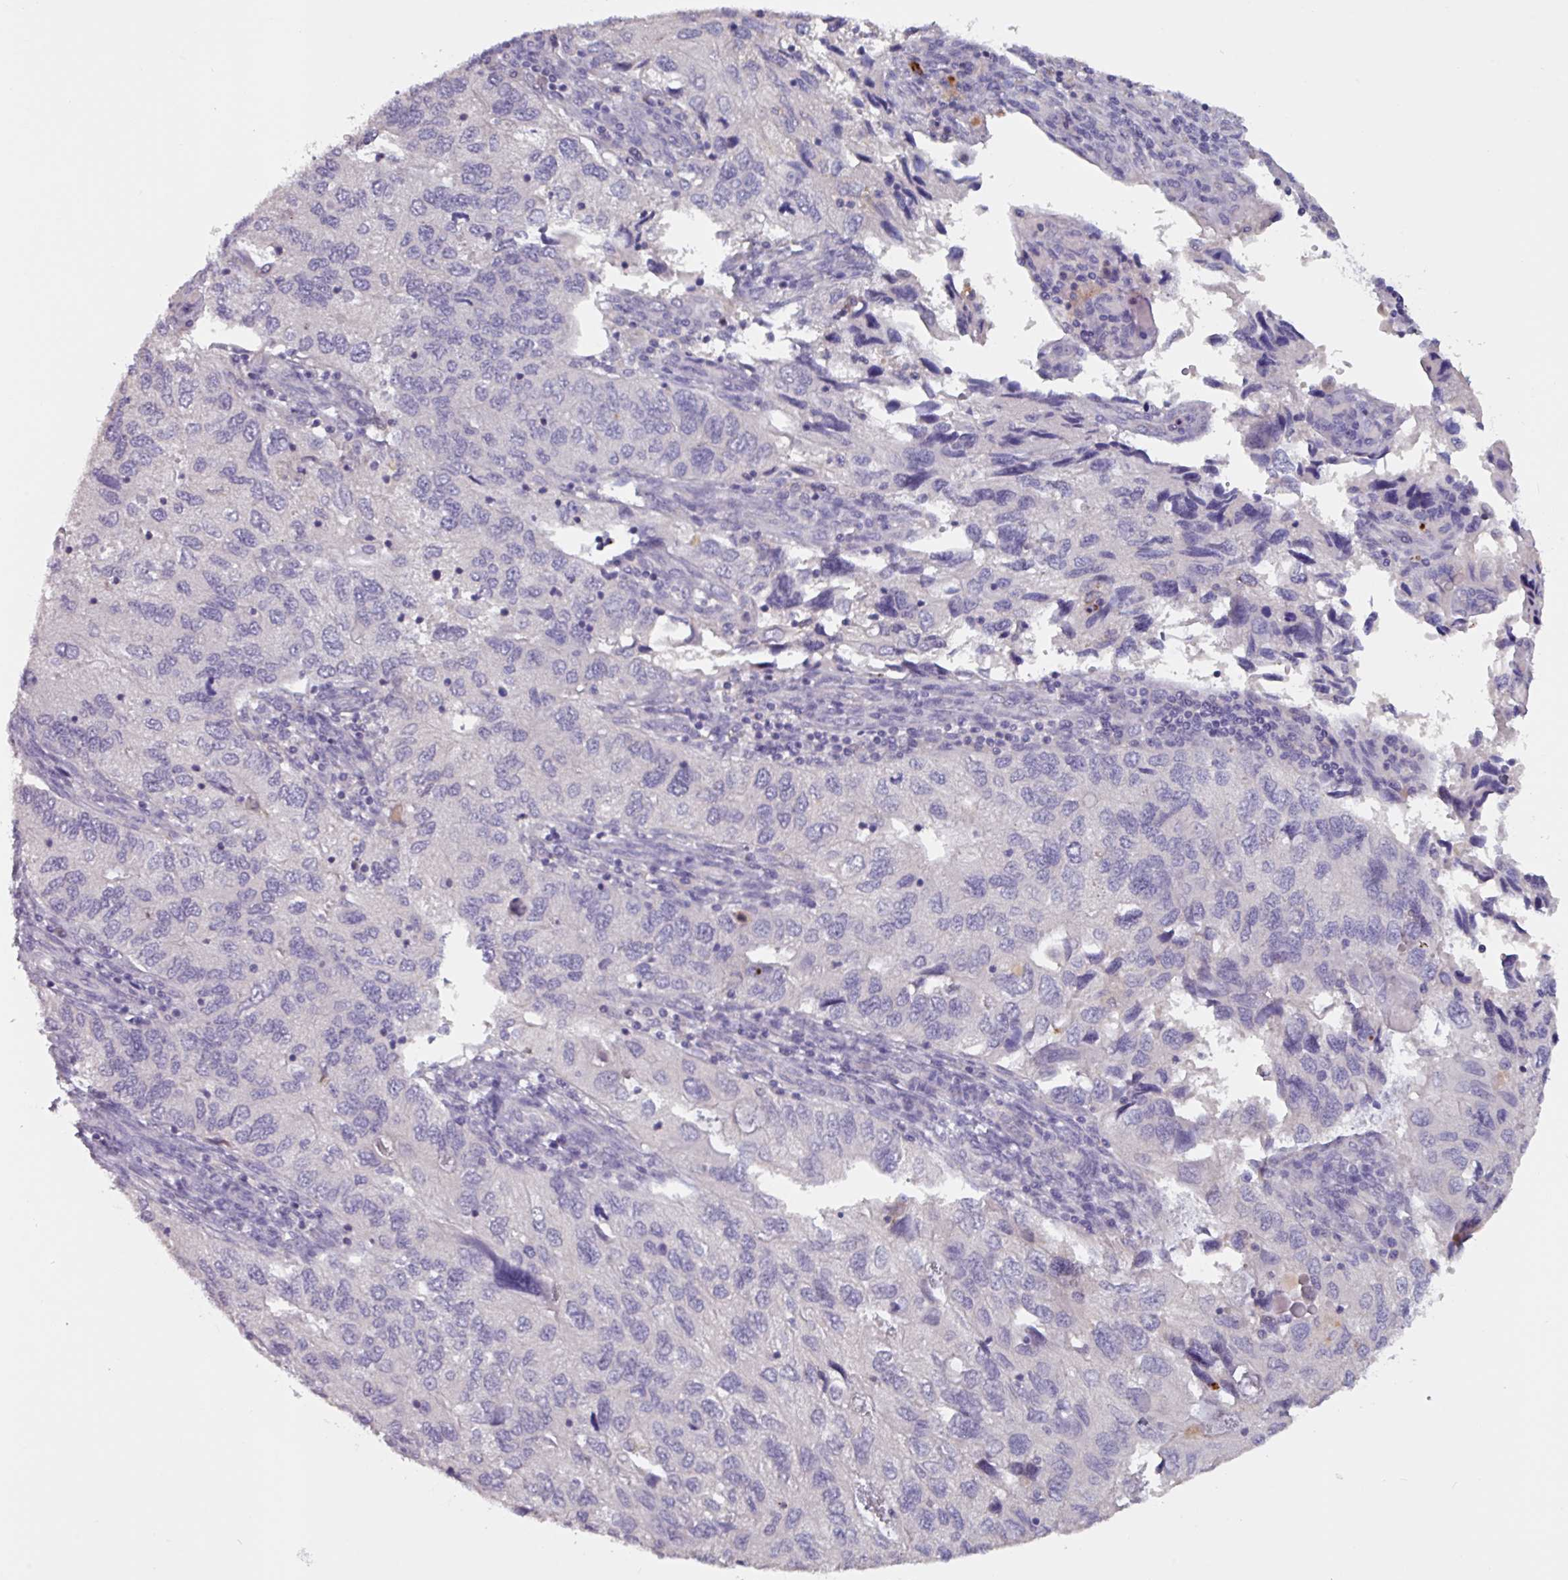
{"staining": {"intensity": "negative", "quantity": "none", "location": "none"}, "tissue": "endometrial cancer", "cell_type": "Tumor cells", "image_type": "cancer", "snomed": [{"axis": "morphology", "description": "Carcinoma, NOS"}, {"axis": "topography", "description": "Uterus"}], "caption": "A high-resolution histopathology image shows immunohistochemistry staining of endometrial cancer, which displays no significant positivity in tumor cells.", "gene": "OR2T10", "patient": {"sex": "female", "age": 76}}